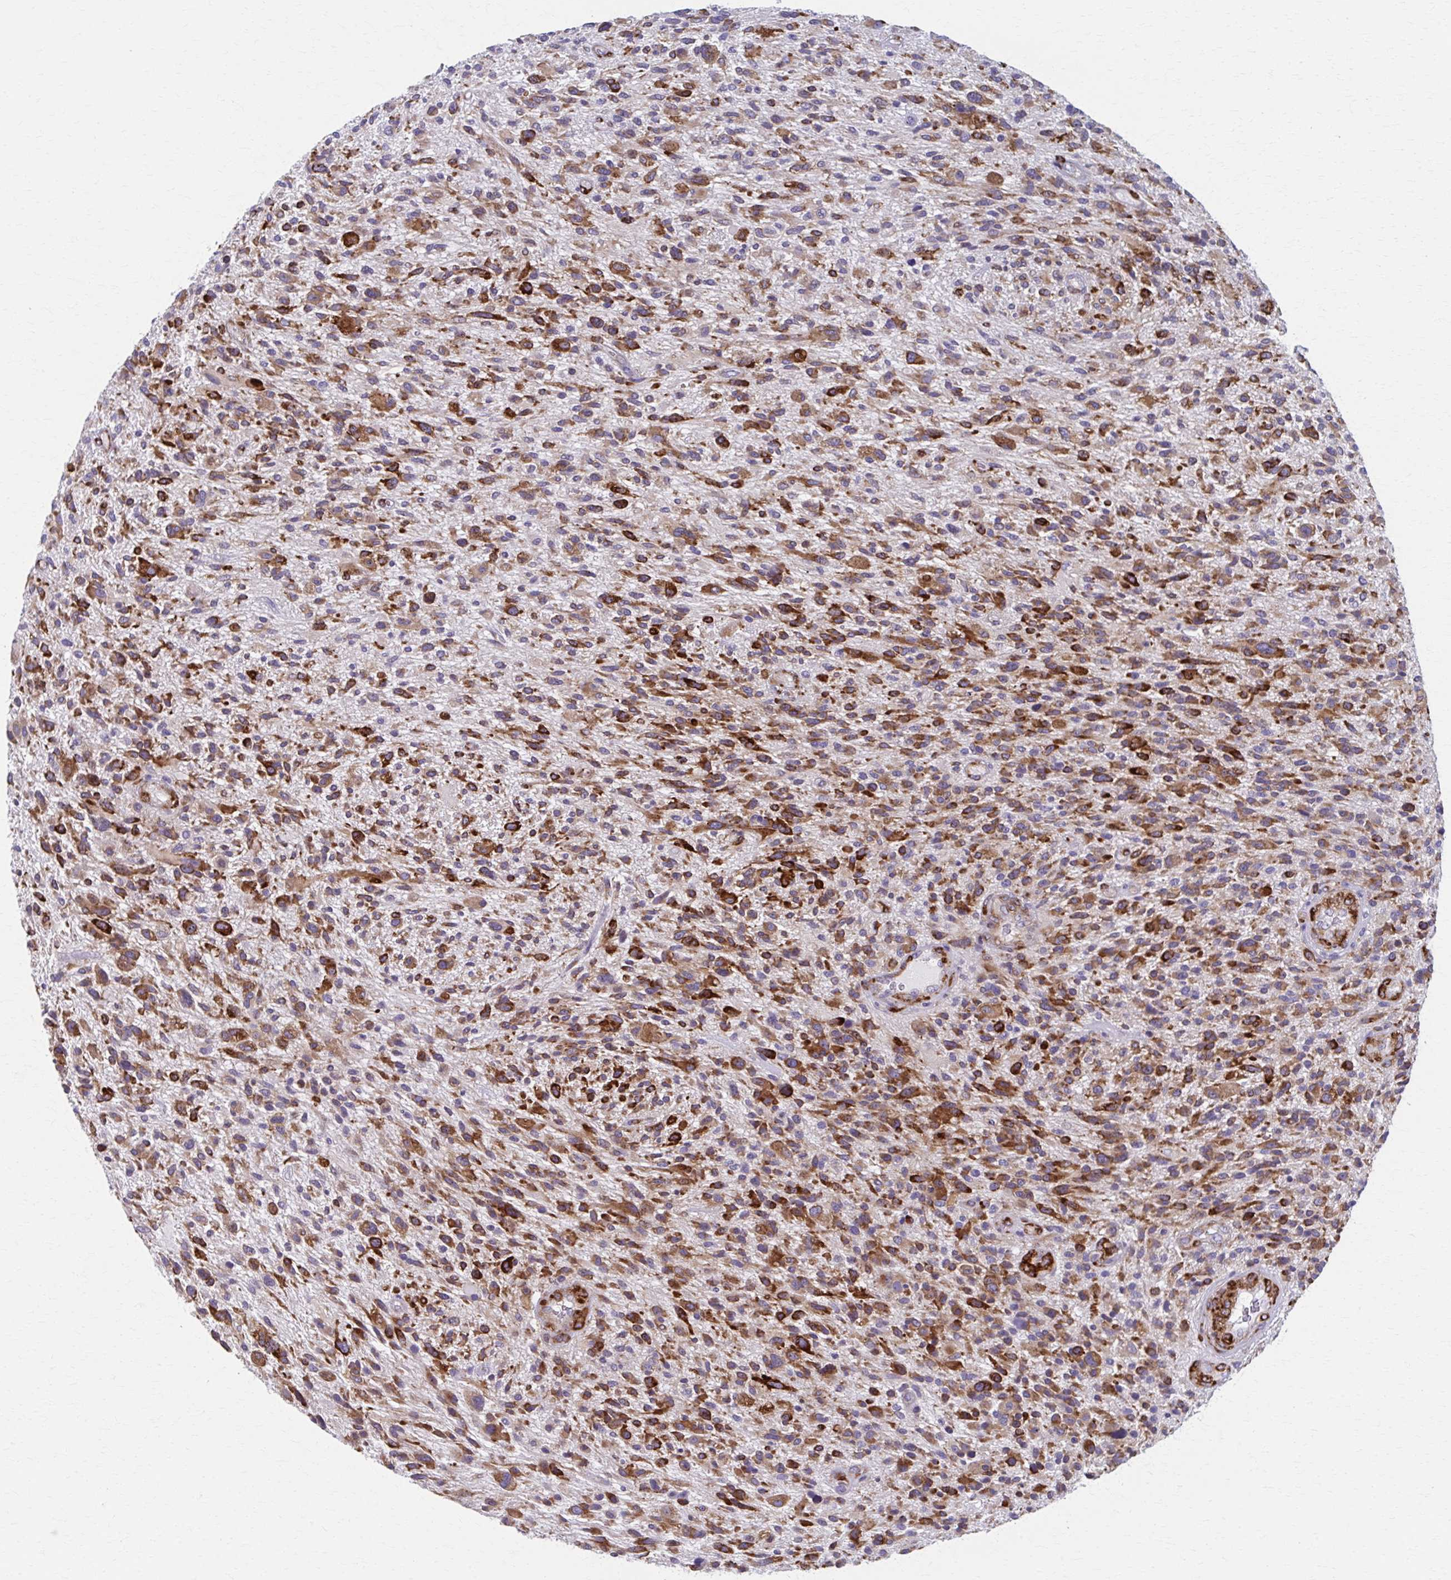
{"staining": {"intensity": "strong", "quantity": ">75%", "location": "cytoplasmic/membranous"}, "tissue": "glioma", "cell_type": "Tumor cells", "image_type": "cancer", "snomed": [{"axis": "morphology", "description": "Glioma, malignant, High grade"}, {"axis": "topography", "description": "Brain"}], "caption": "Strong cytoplasmic/membranous protein expression is seen in about >75% of tumor cells in glioma.", "gene": "SPATS2L", "patient": {"sex": "male", "age": 47}}